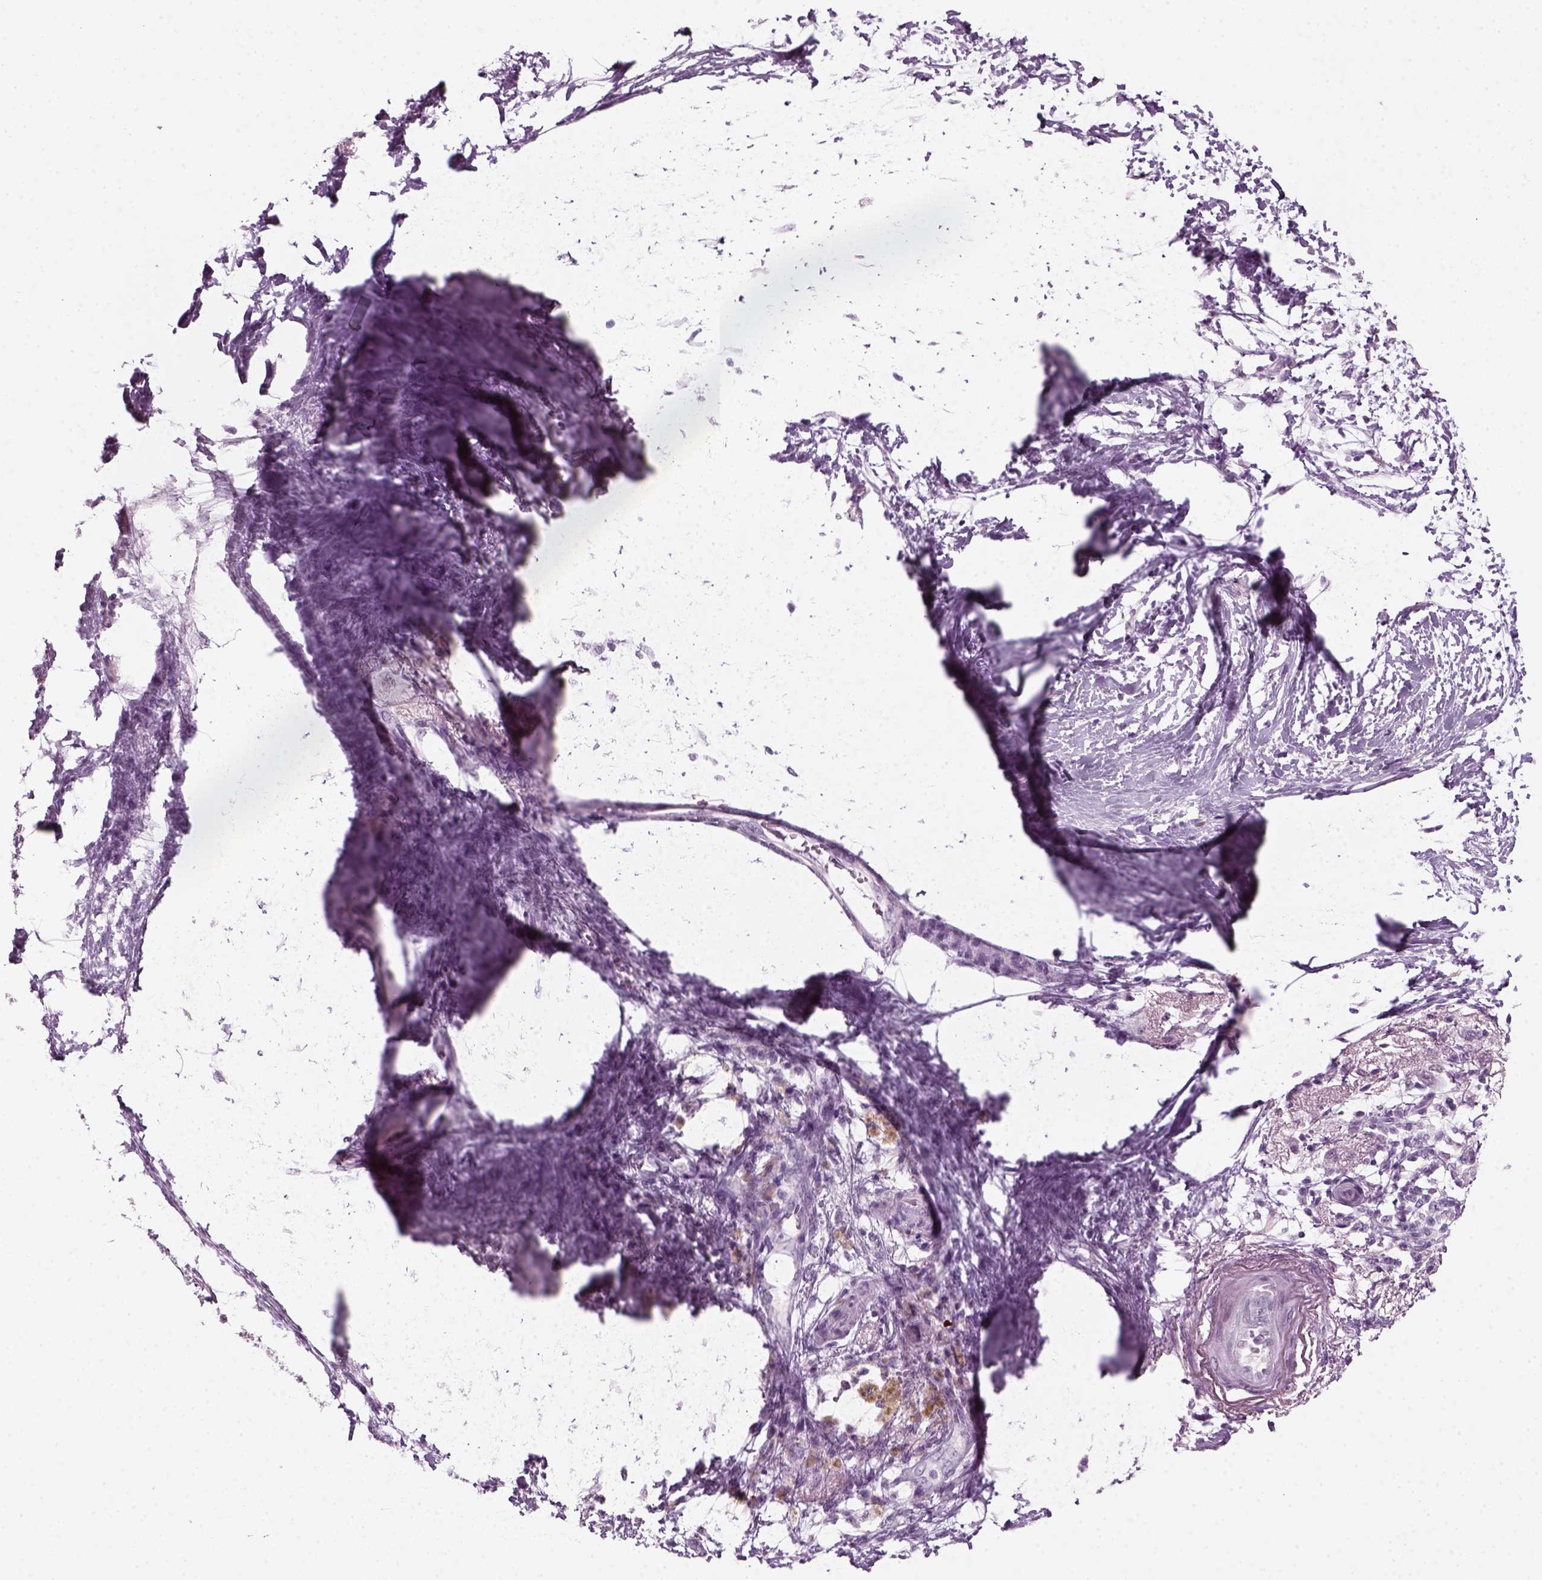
{"staining": {"intensity": "negative", "quantity": "none", "location": "none"}, "tissue": "pancreatic cancer", "cell_type": "Tumor cells", "image_type": "cancer", "snomed": [{"axis": "morphology", "description": "Adenocarcinoma, NOS"}, {"axis": "topography", "description": "Pancreas"}], "caption": "The IHC image has no significant staining in tumor cells of pancreatic cancer (adenocarcinoma) tissue.", "gene": "KRT75", "patient": {"sex": "female", "age": 72}}